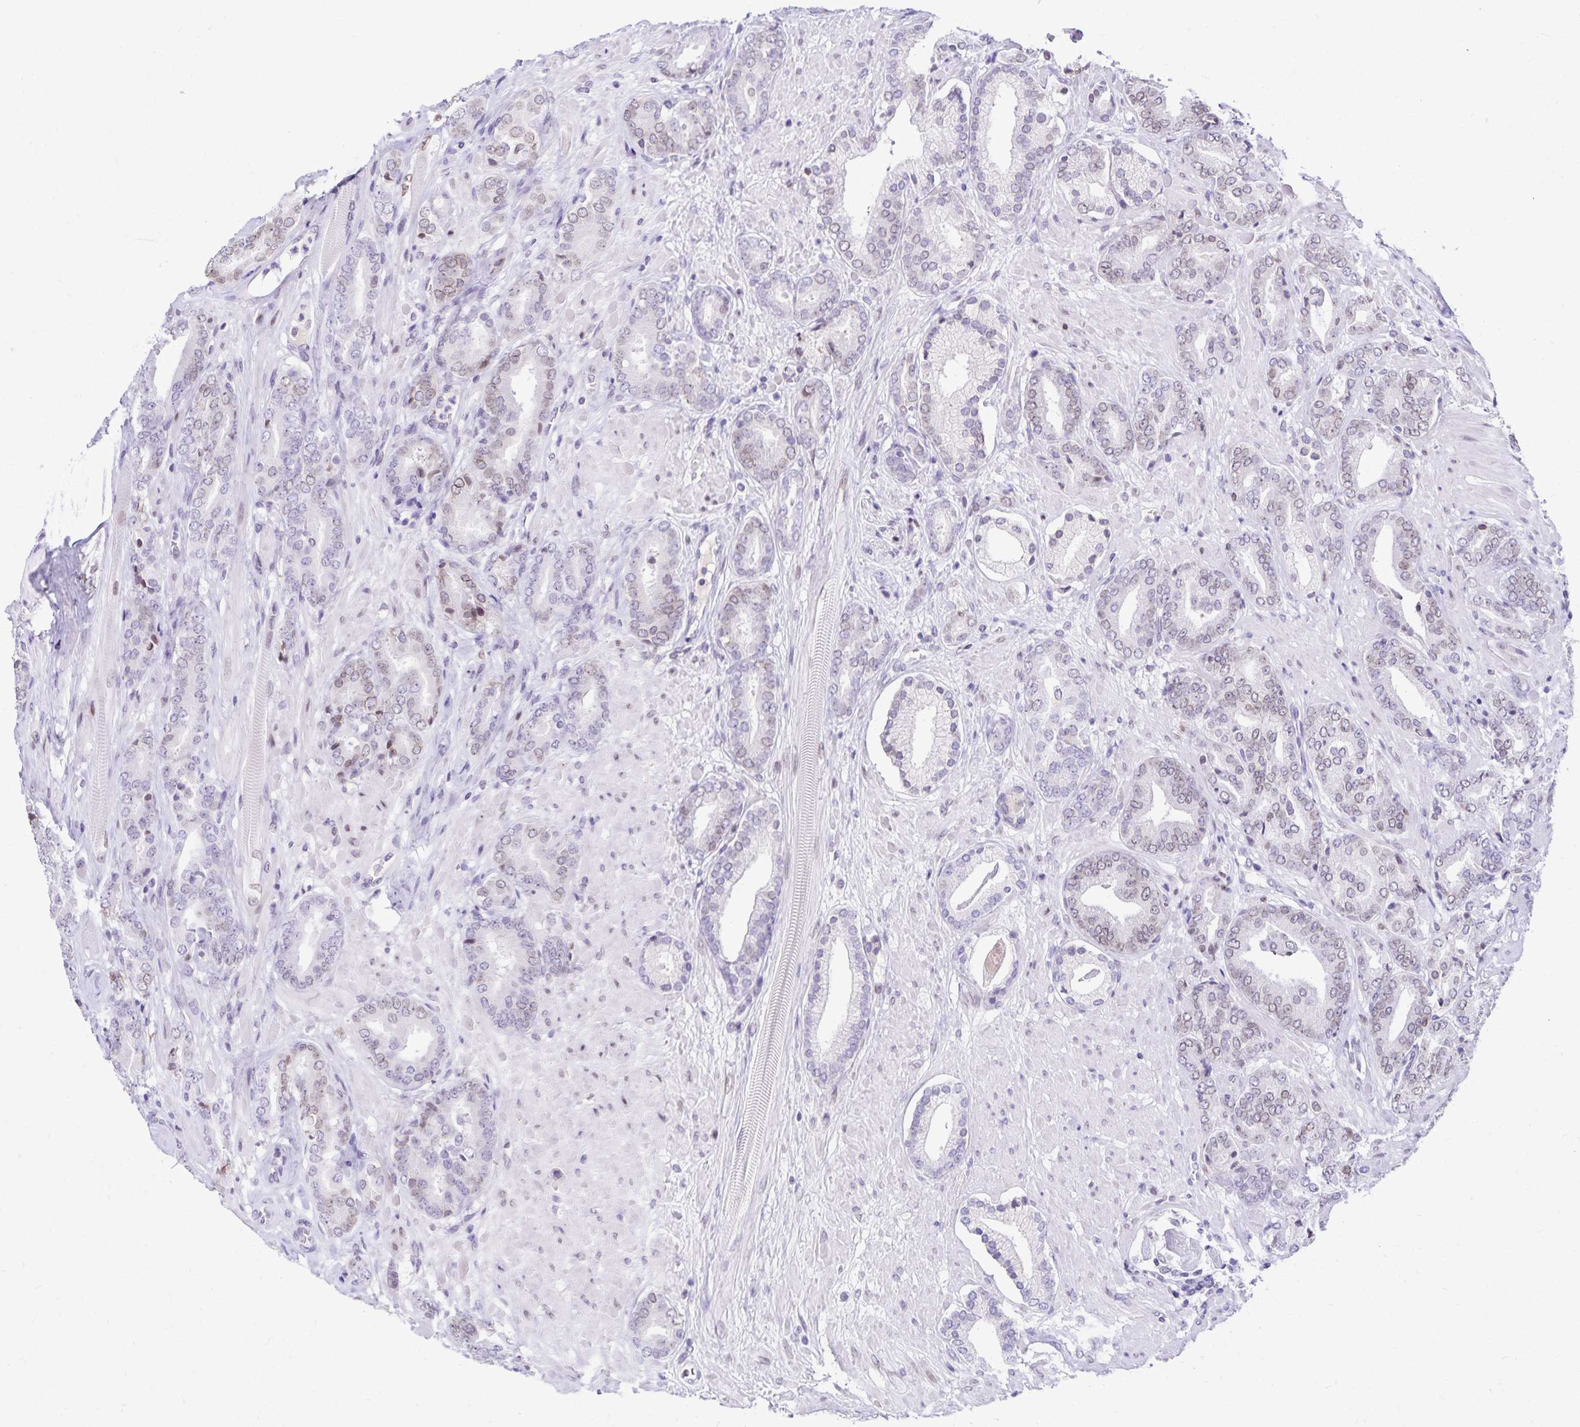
{"staining": {"intensity": "weak", "quantity": "<25%", "location": "nuclear"}, "tissue": "prostate cancer", "cell_type": "Tumor cells", "image_type": "cancer", "snomed": [{"axis": "morphology", "description": "Adenocarcinoma, High grade"}, {"axis": "topography", "description": "Prostate"}], "caption": "Prostate cancer (adenocarcinoma (high-grade)) was stained to show a protein in brown. There is no significant staining in tumor cells. (IHC, brightfield microscopy, high magnification).", "gene": "FAM166C", "patient": {"sex": "male", "age": 56}}